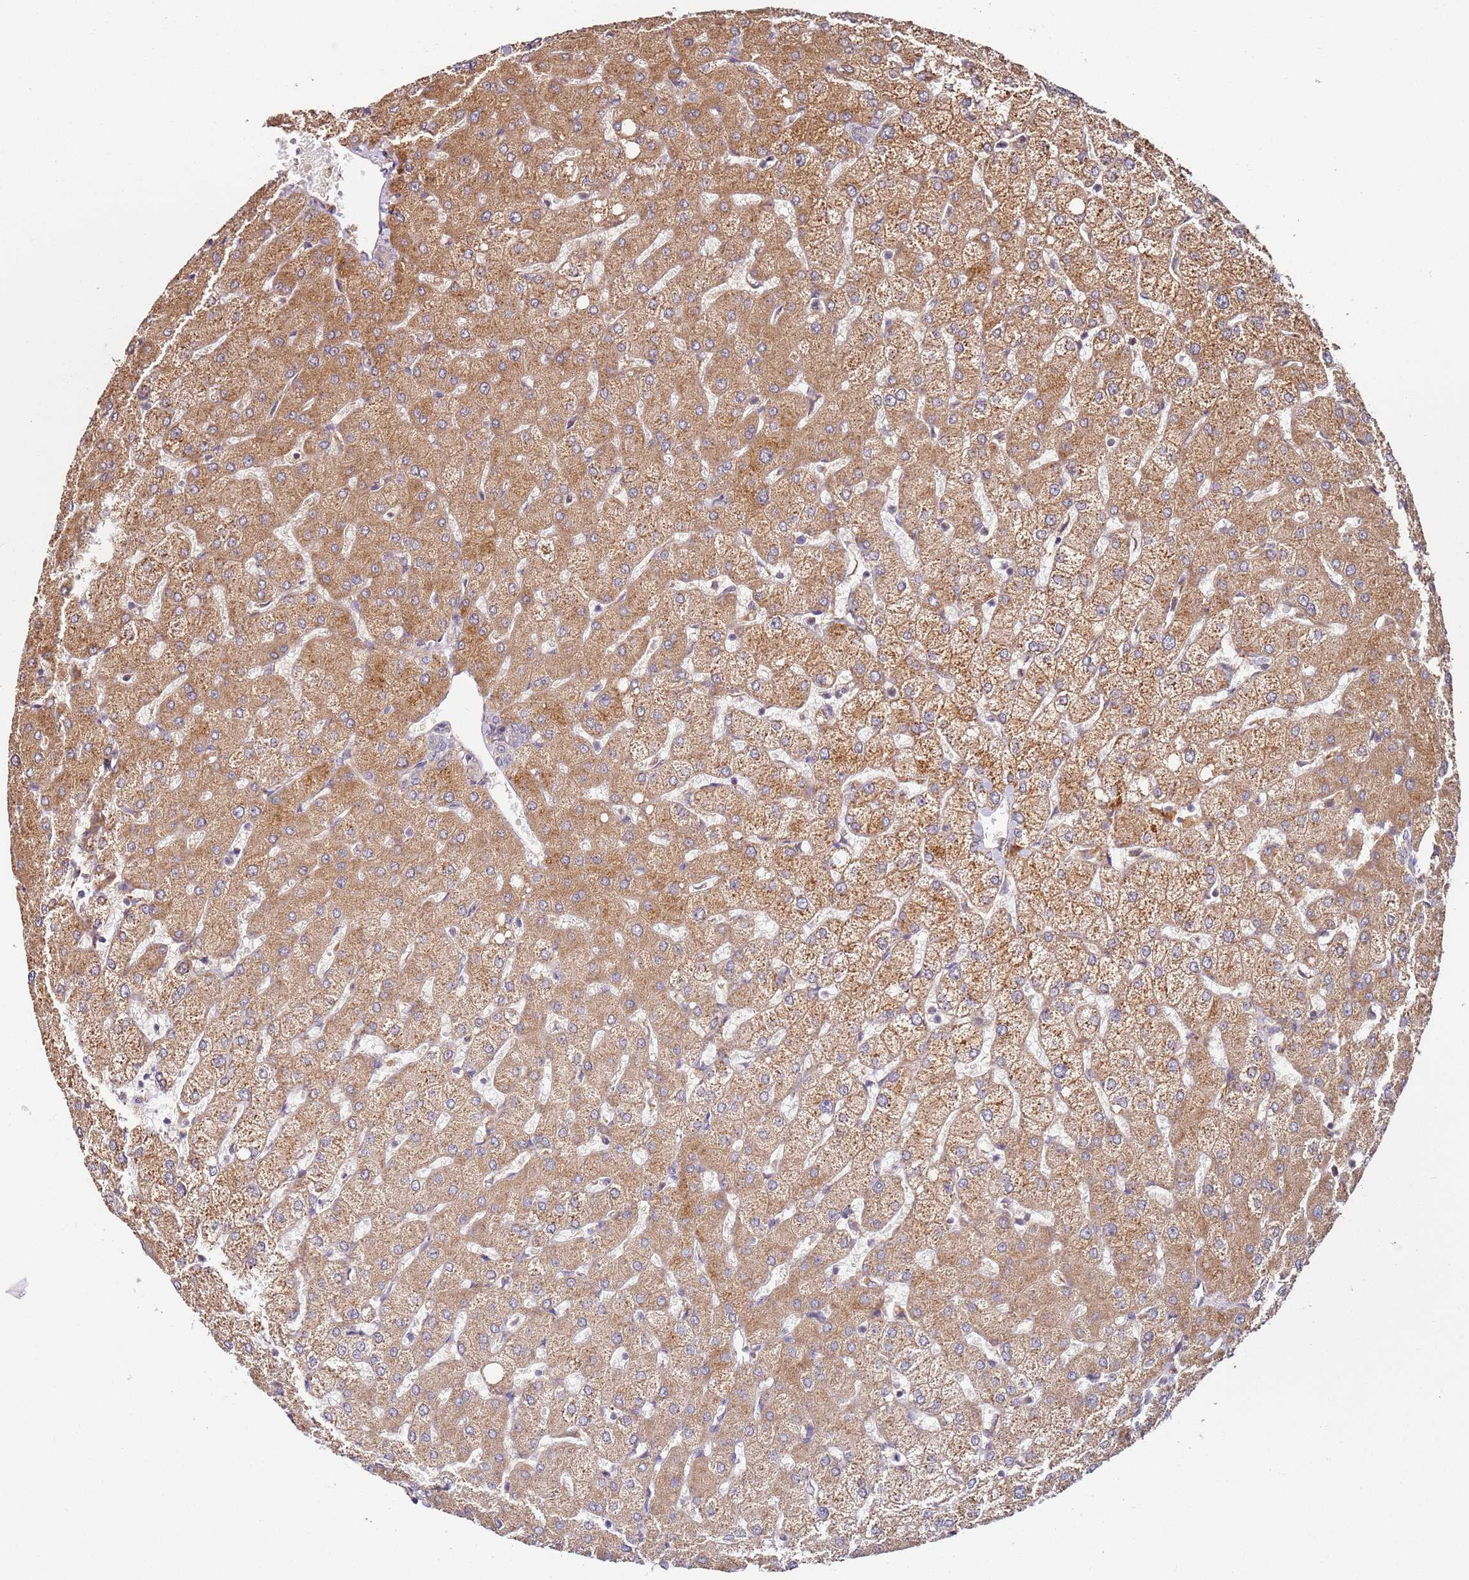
{"staining": {"intensity": "negative", "quantity": "none", "location": "none"}, "tissue": "liver", "cell_type": "Cholangiocytes", "image_type": "normal", "snomed": [{"axis": "morphology", "description": "Normal tissue, NOS"}, {"axis": "topography", "description": "Liver"}], "caption": "A high-resolution histopathology image shows IHC staining of unremarkable liver, which reveals no significant staining in cholangiocytes. (Immunohistochemistry (ihc), brightfield microscopy, high magnification).", "gene": "RPS3A", "patient": {"sex": "female", "age": 54}}